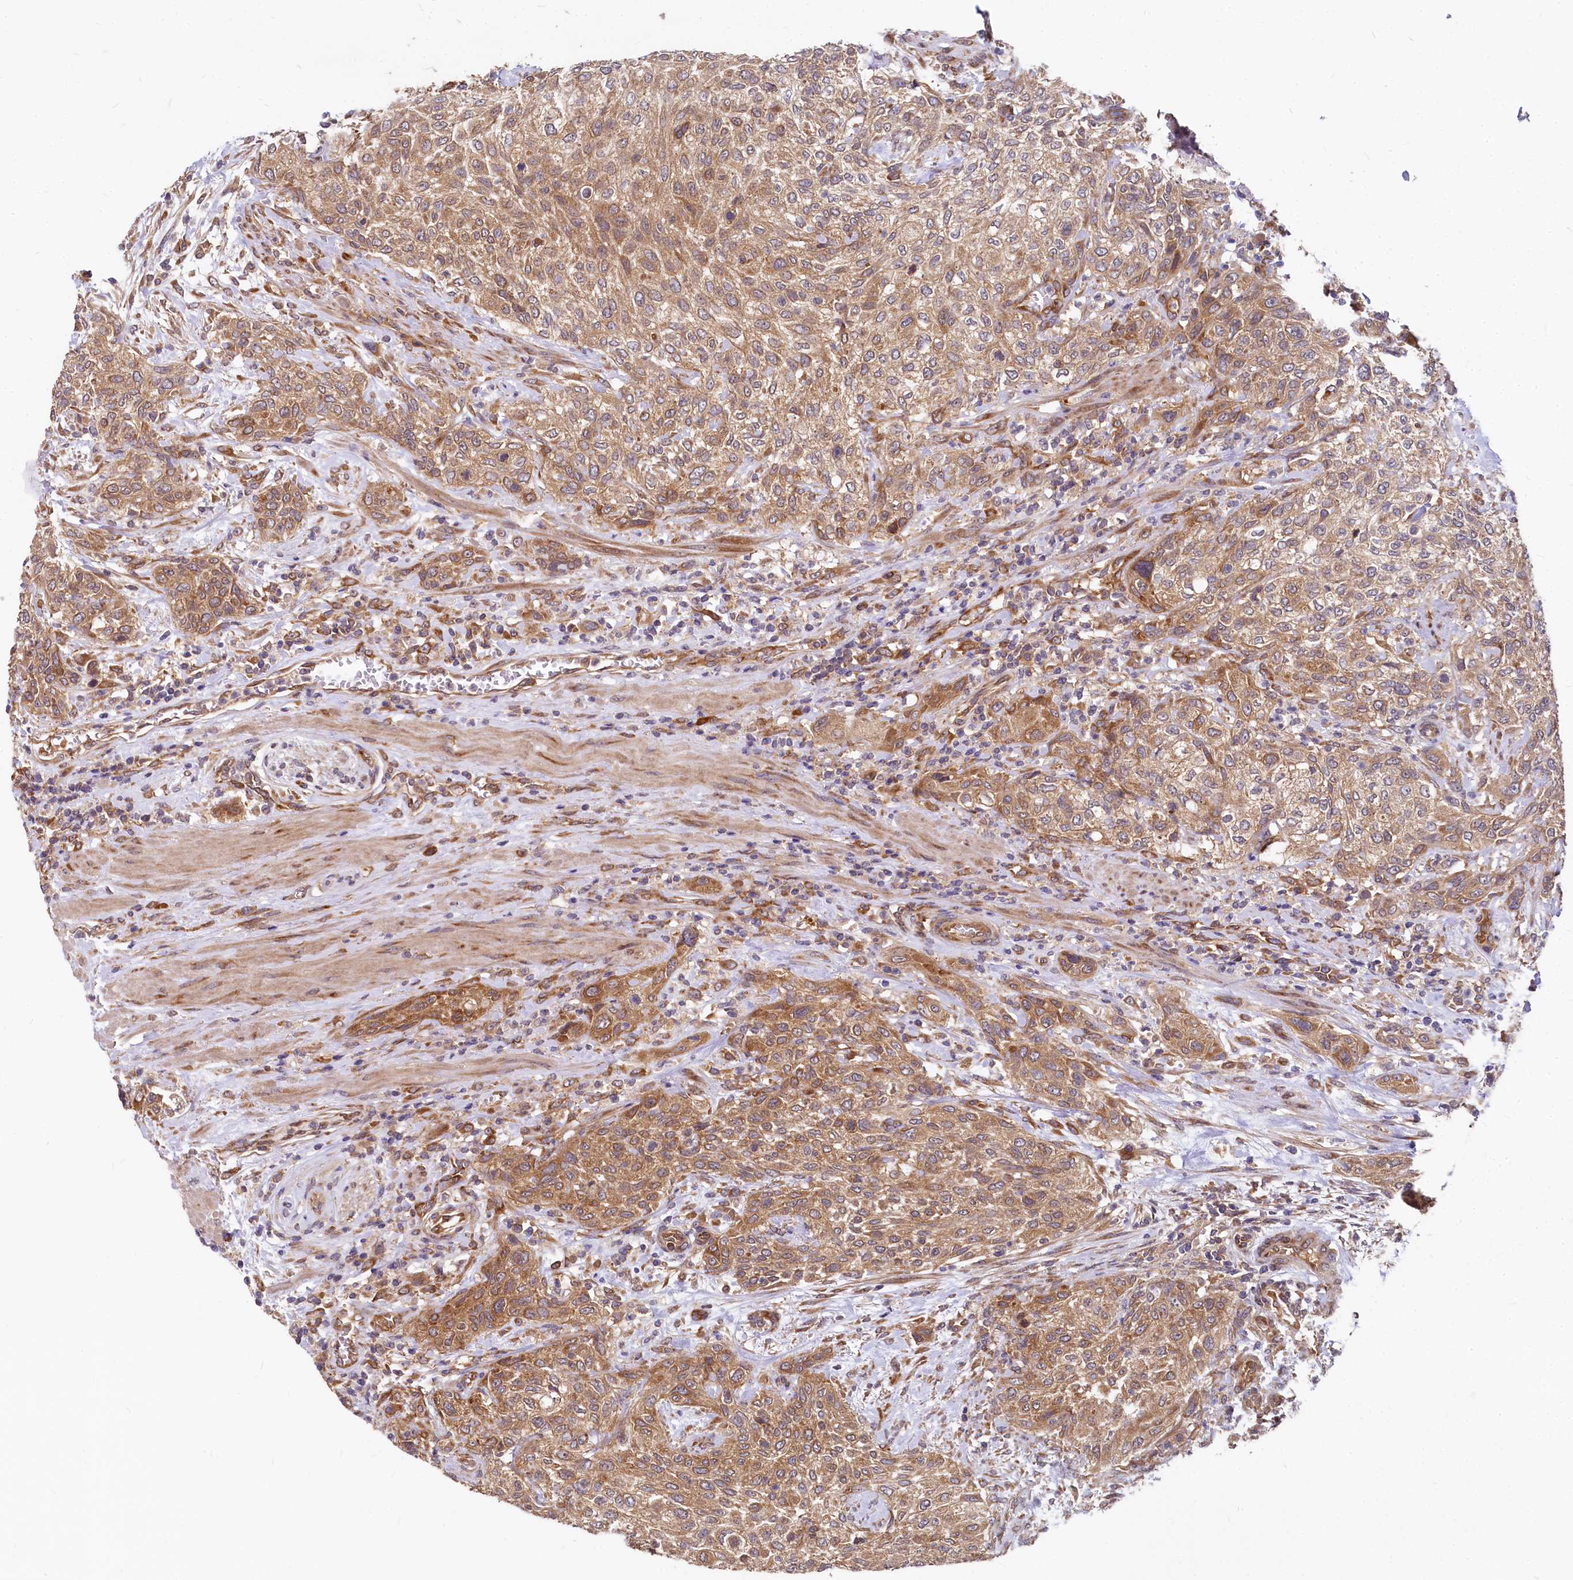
{"staining": {"intensity": "moderate", "quantity": ">75%", "location": "cytoplasmic/membranous"}, "tissue": "urothelial cancer", "cell_type": "Tumor cells", "image_type": "cancer", "snomed": [{"axis": "morphology", "description": "Normal tissue, NOS"}, {"axis": "morphology", "description": "Urothelial carcinoma, NOS"}, {"axis": "topography", "description": "Urinary bladder"}, {"axis": "topography", "description": "Peripheral nerve tissue"}], "caption": "The histopathology image displays immunohistochemical staining of urothelial cancer. There is moderate cytoplasmic/membranous positivity is identified in about >75% of tumor cells.", "gene": "EIF2B2", "patient": {"sex": "male", "age": 35}}